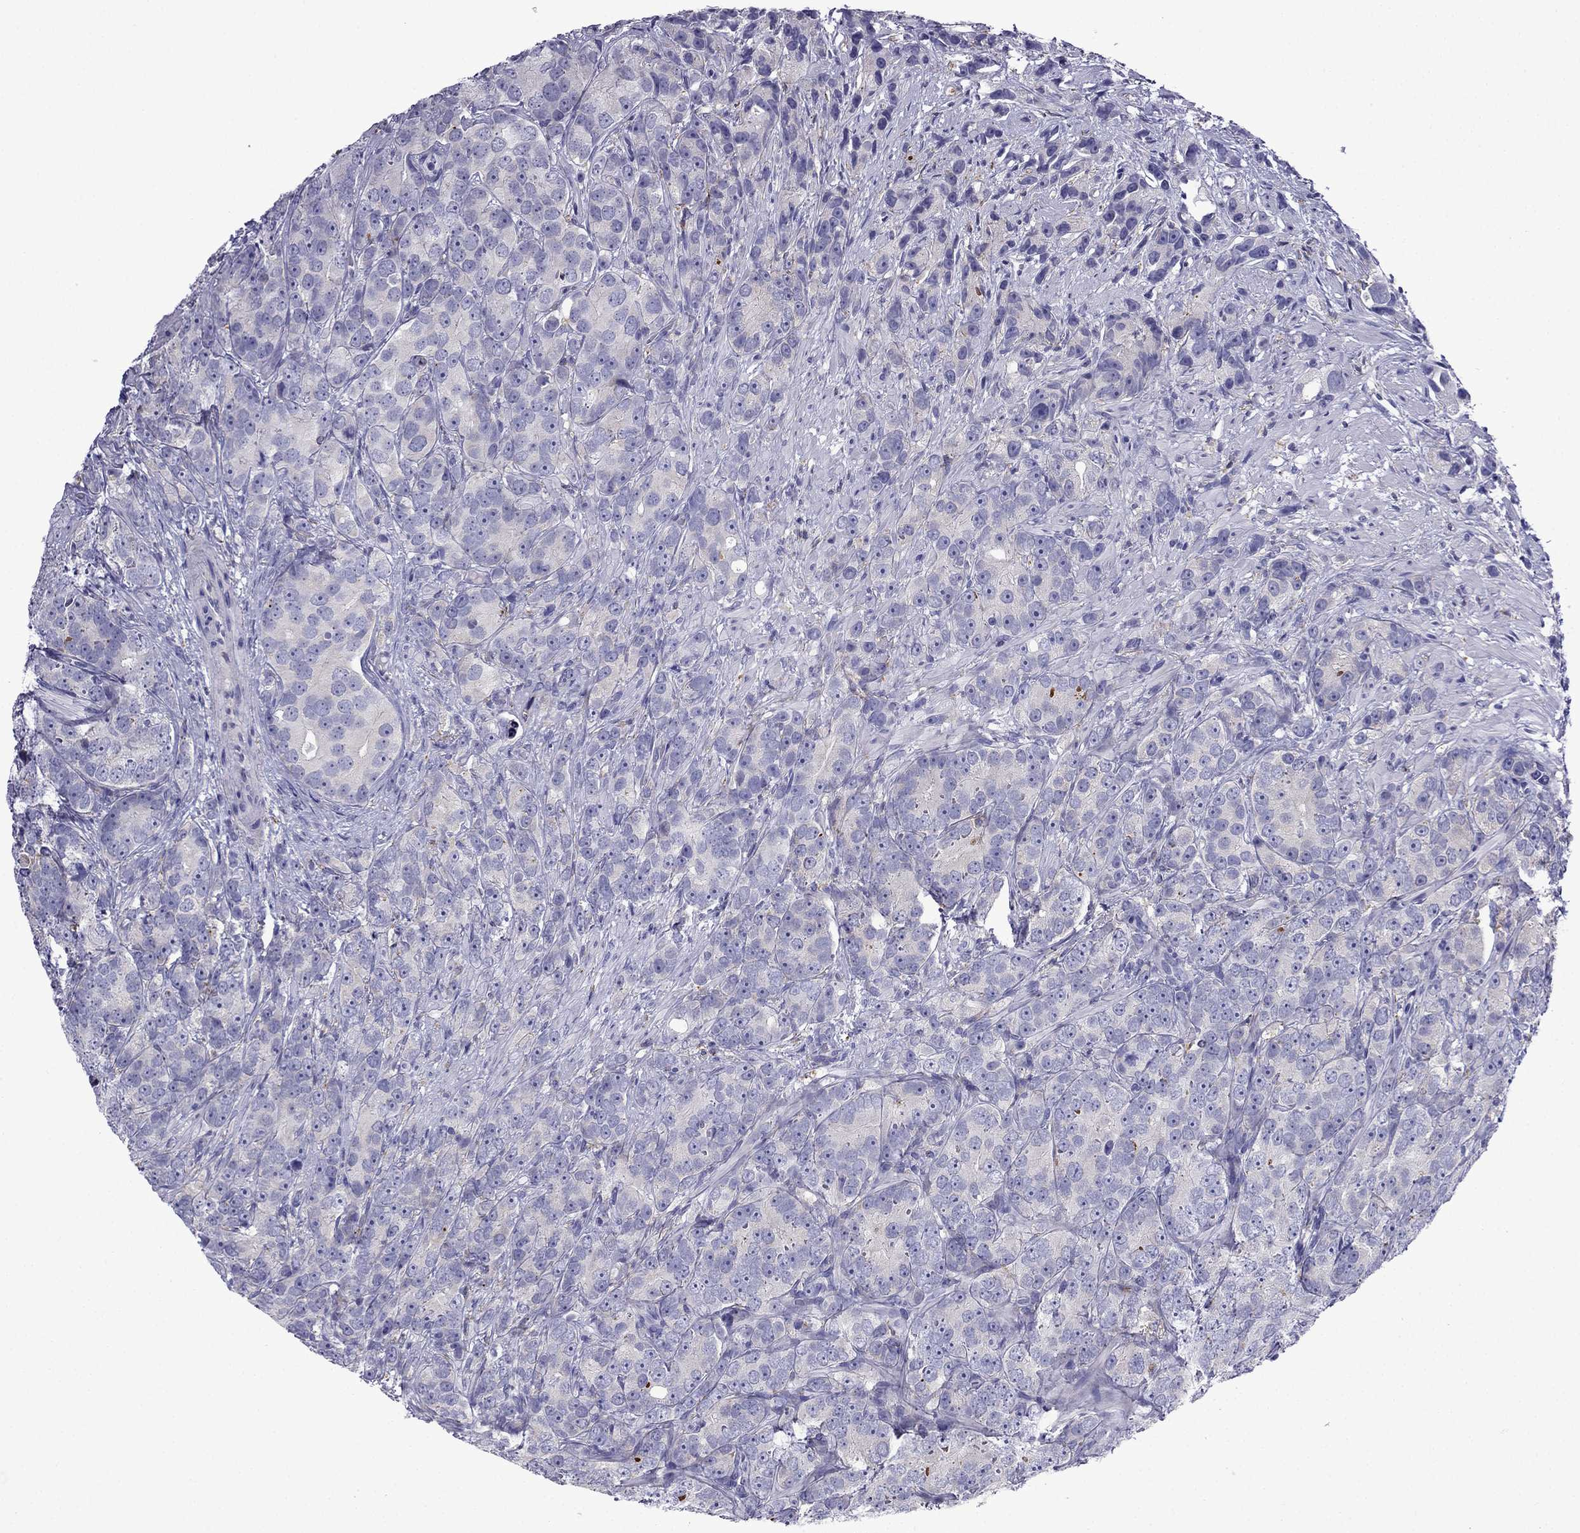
{"staining": {"intensity": "negative", "quantity": "none", "location": "none"}, "tissue": "prostate cancer", "cell_type": "Tumor cells", "image_type": "cancer", "snomed": [{"axis": "morphology", "description": "Adenocarcinoma, High grade"}, {"axis": "topography", "description": "Prostate"}], "caption": "DAB (3,3'-diaminobenzidine) immunohistochemical staining of human prostate cancer shows no significant expression in tumor cells. Brightfield microscopy of immunohistochemistry stained with DAB (brown) and hematoxylin (blue), captured at high magnification.", "gene": "TSSK4", "patient": {"sex": "male", "age": 90}}